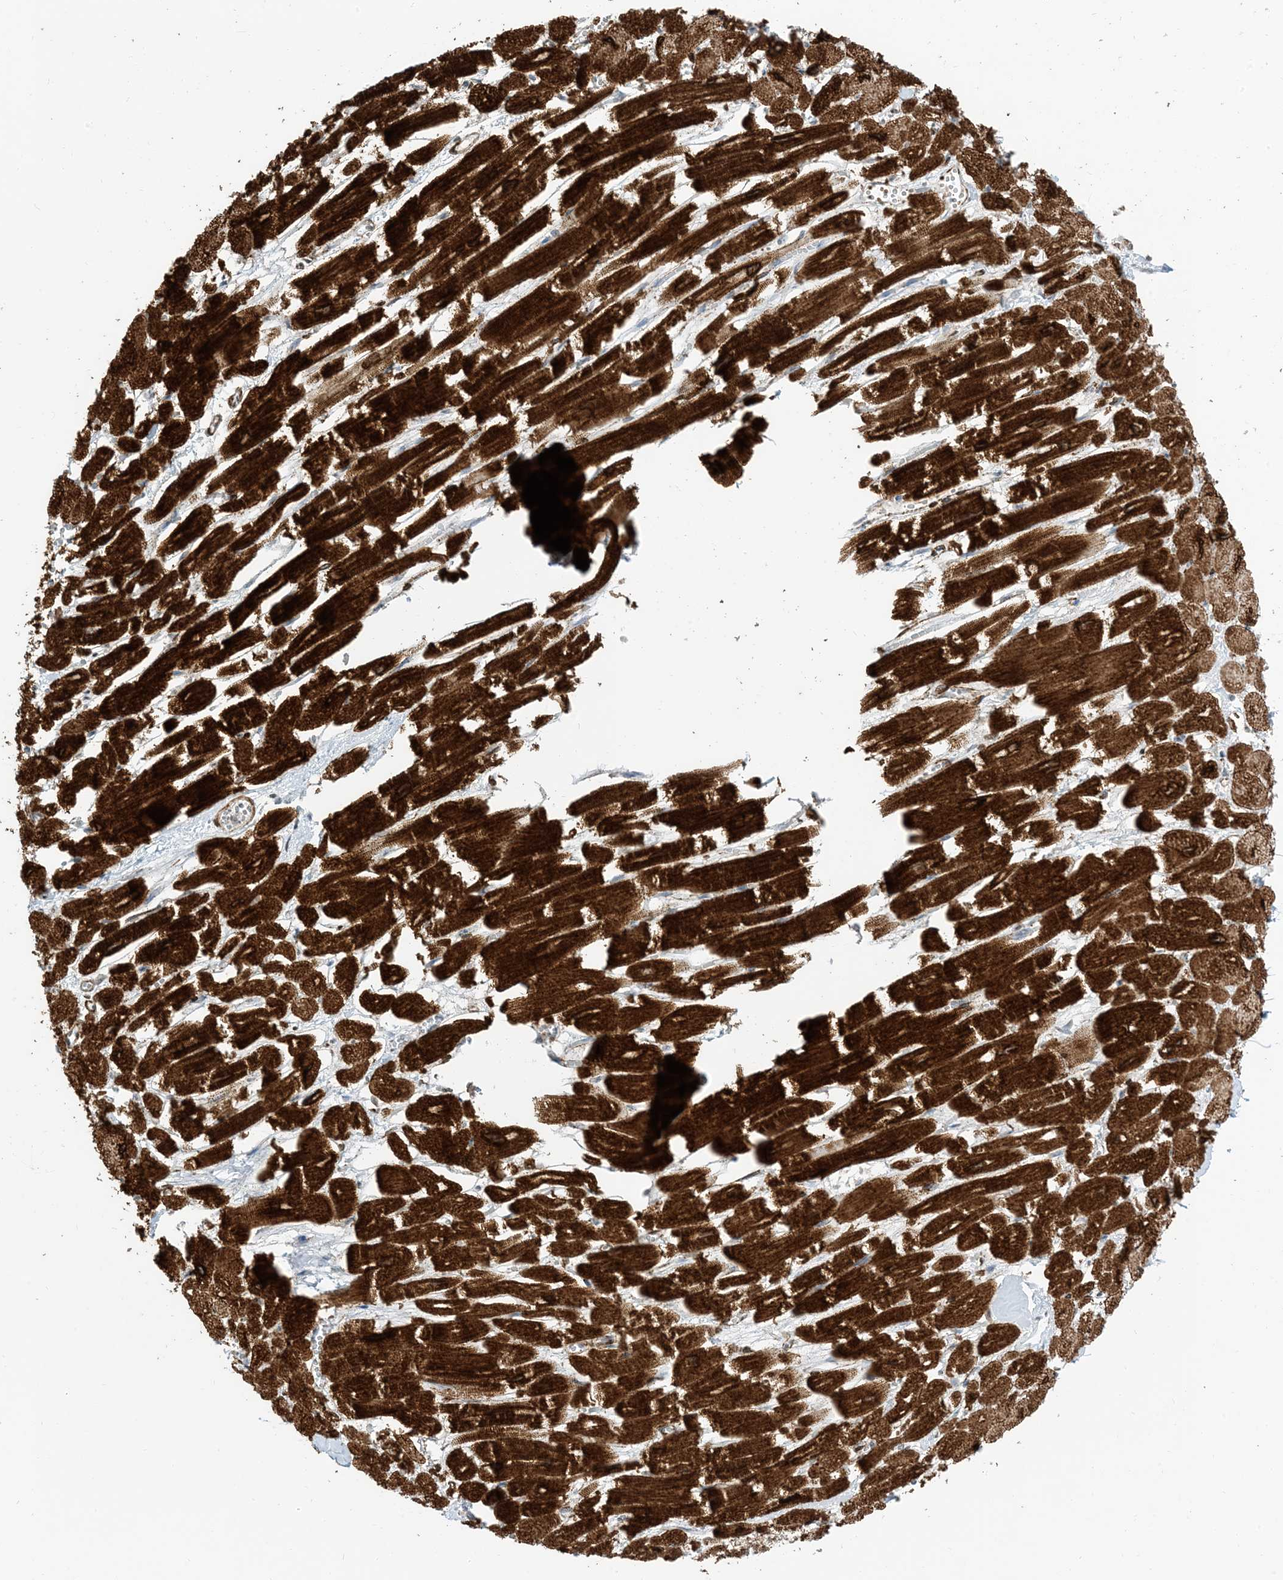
{"staining": {"intensity": "strong", "quantity": ">75%", "location": "cytoplasmic/membranous"}, "tissue": "heart muscle", "cell_type": "Cardiomyocytes", "image_type": "normal", "snomed": [{"axis": "morphology", "description": "Normal tissue, NOS"}, {"axis": "topography", "description": "Heart"}], "caption": "Strong cytoplasmic/membranous protein positivity is identified in about >75% of cardiomyocytes in heart muscle.", "gene": "RIN1", "patient": {"sex": "male", "age": 54}}